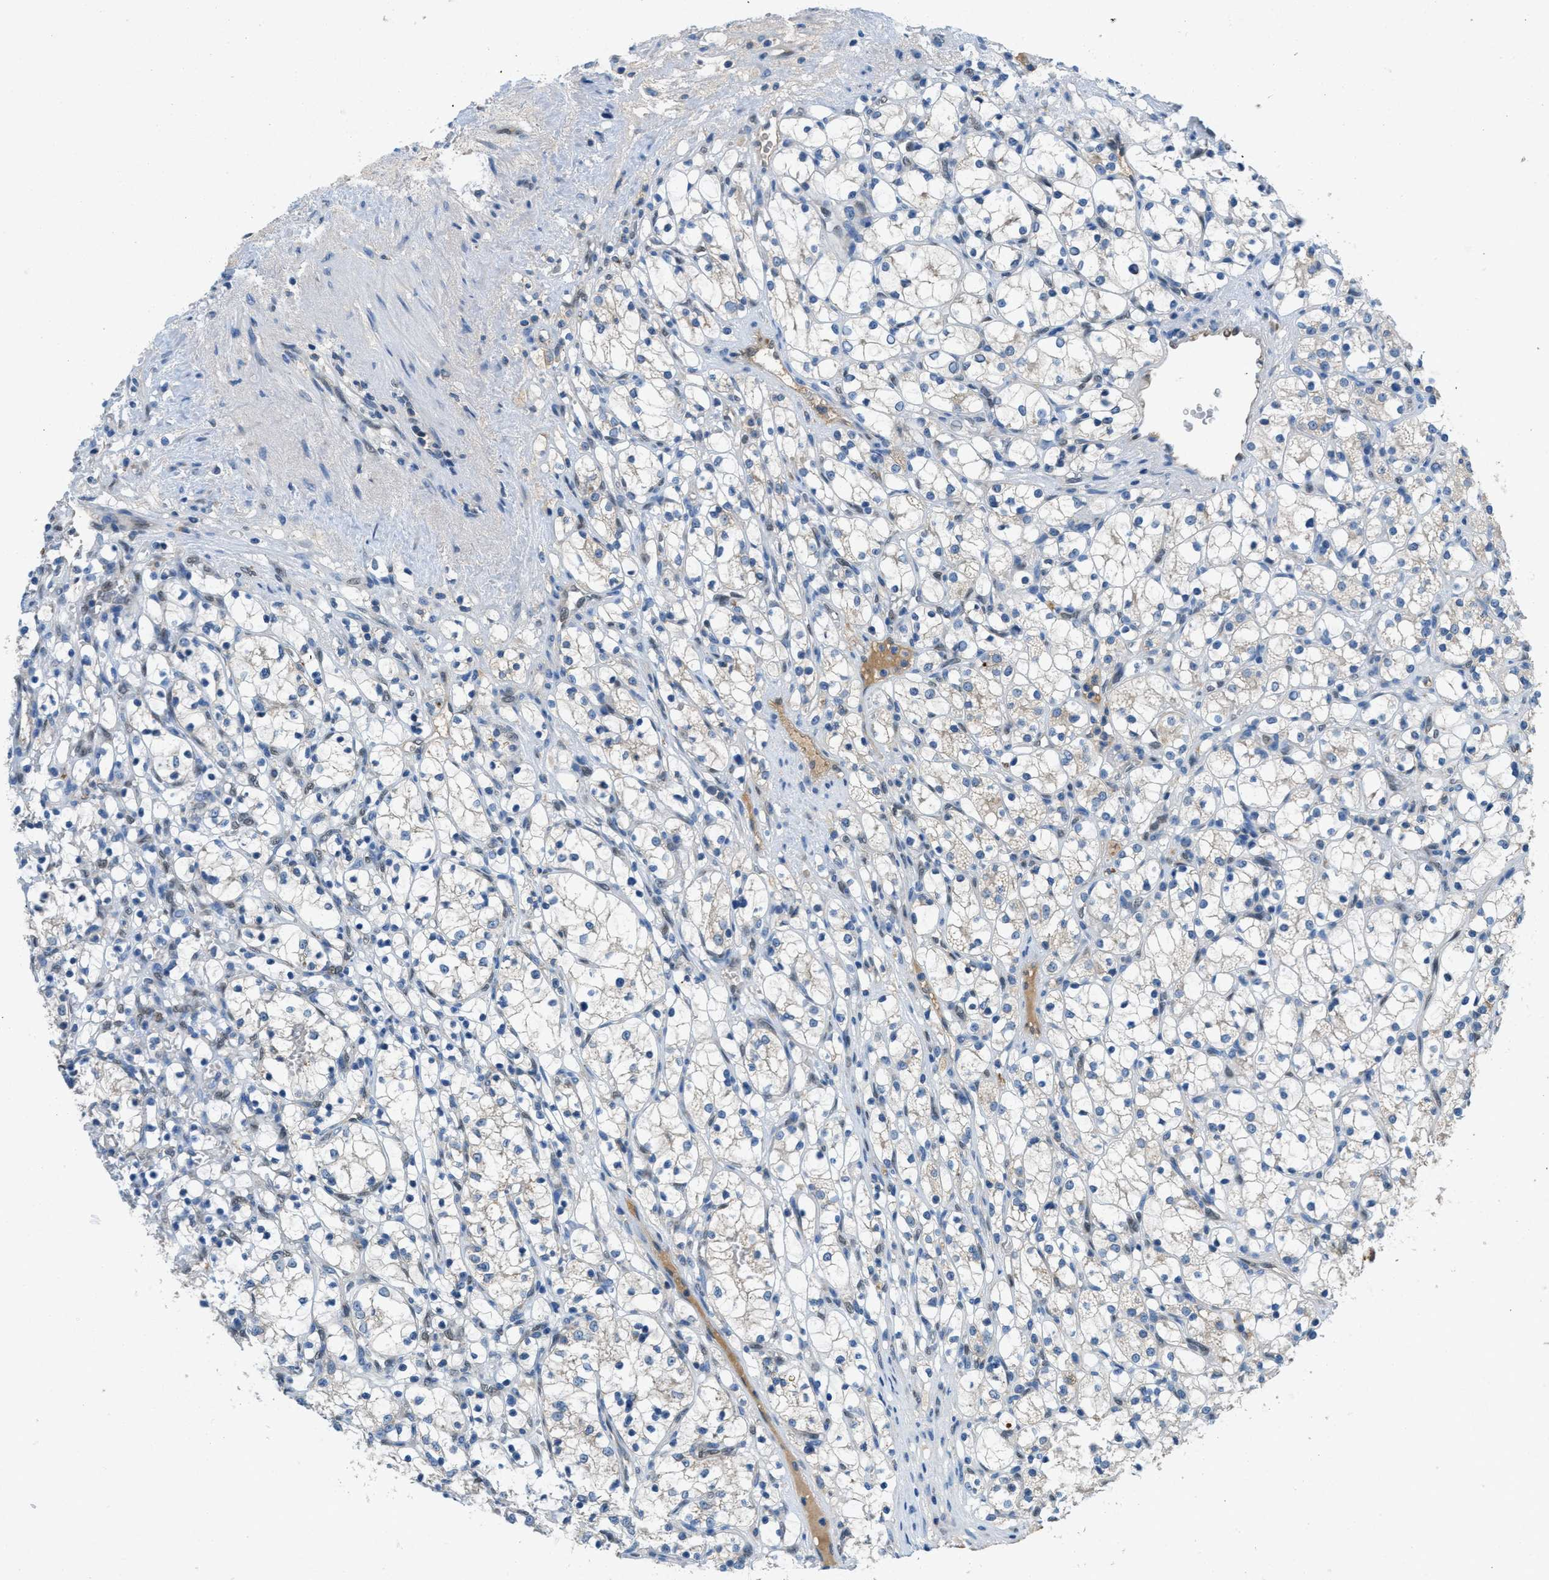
{"staining": {"intensity": "negative", "quantity": "none", "location": "none"}, "tissue": "renal cancer", "cell_type": "Tumor cells", "image_type": "cancer", "snomed": [{"axis": "morphology", "description": "Adenocarcinoma, NOS"}, {"axis": "topography", "description": "Kidney"}], "caption": "Immunohistochemistry of renal cancer (adenocarcinoma) reveals no expression in tumor cells.", "gene": "PNKD", "patient": {"sex": "female", "age": 69}}